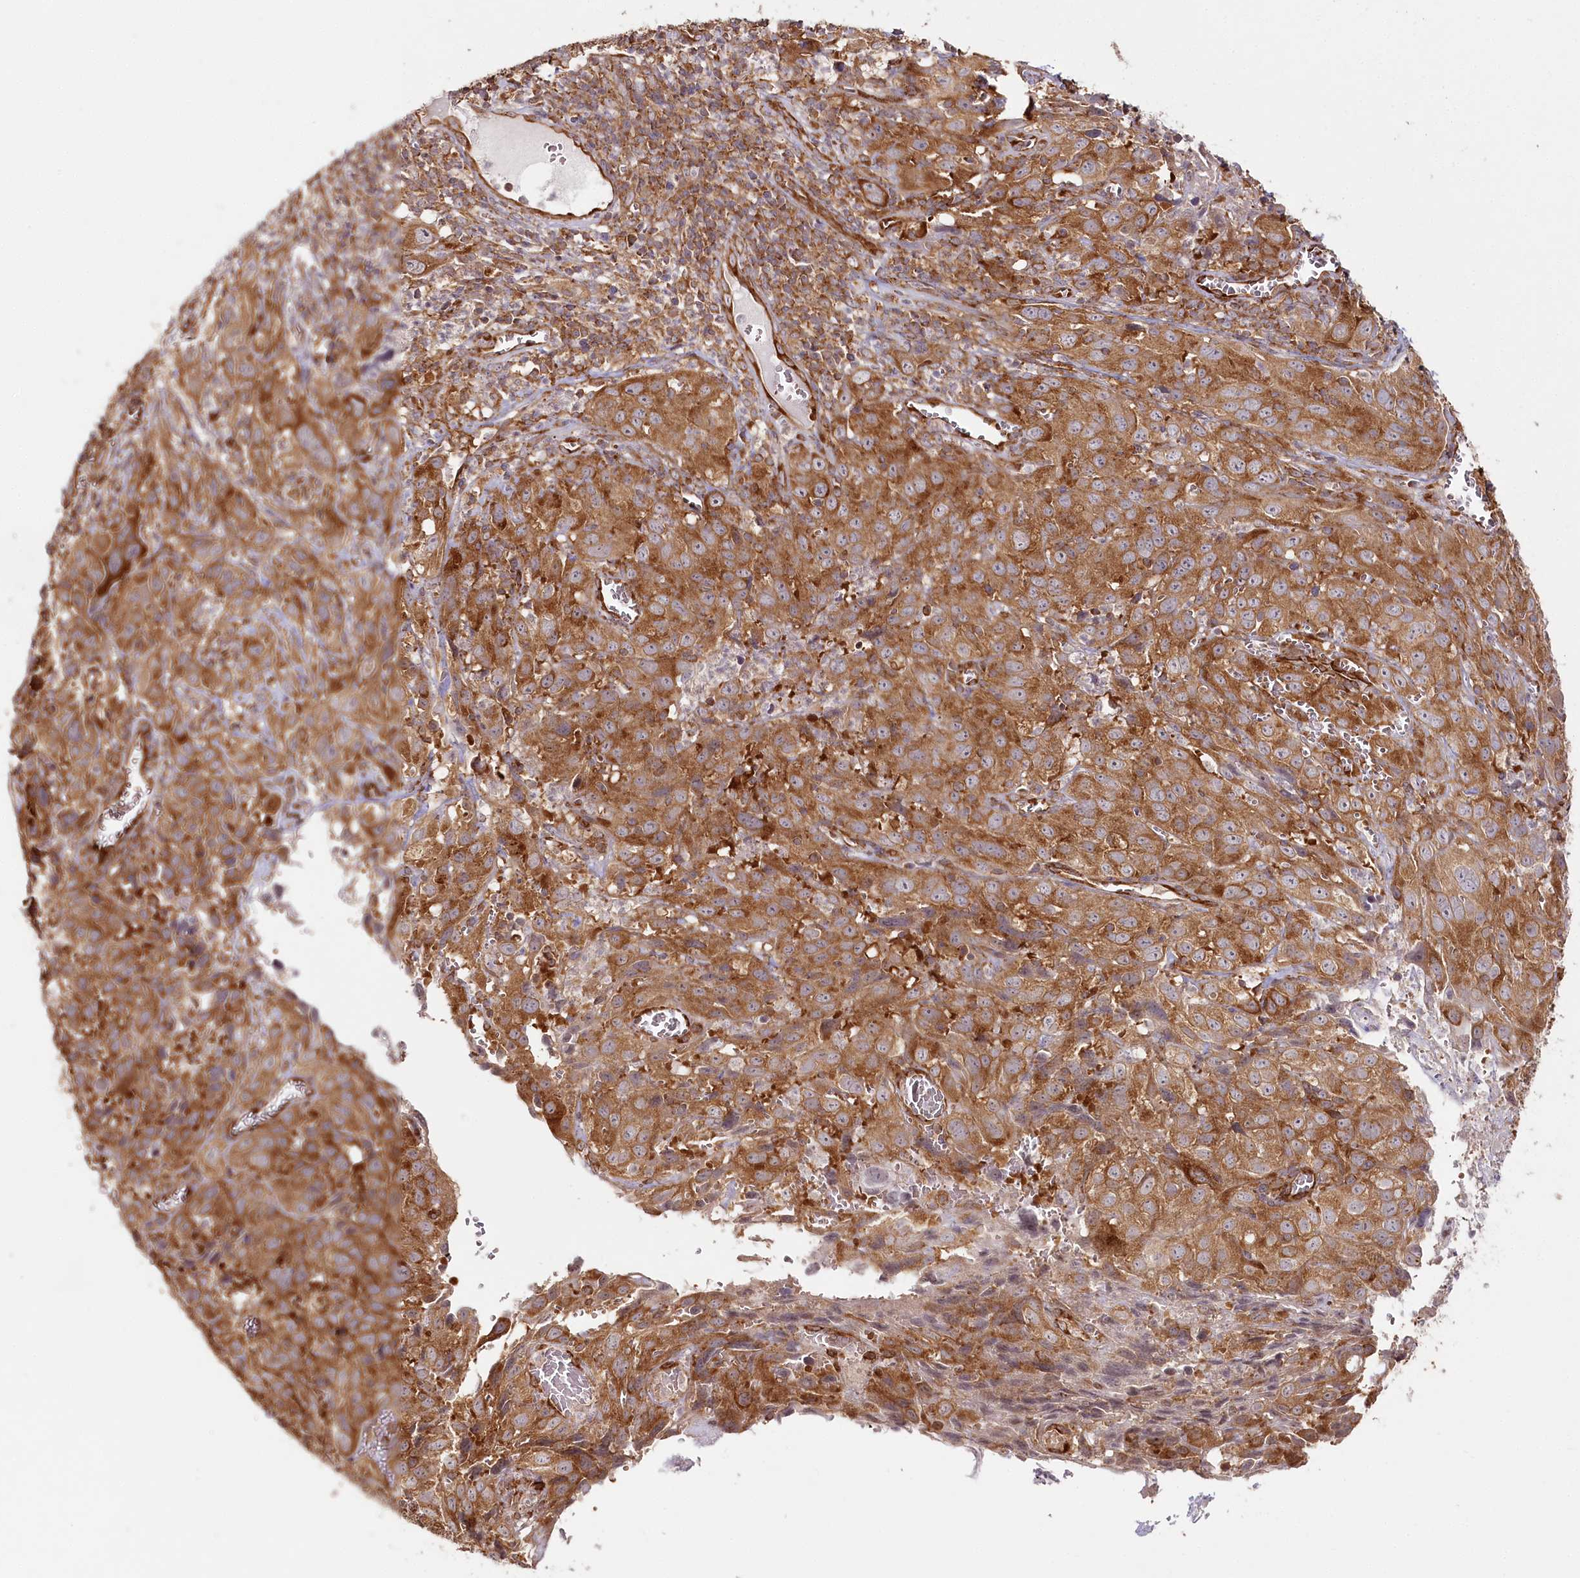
{"staining": {"intensity": "moderate", "quantity": ">75%", "location": "cytoplasmic/membranous"}, "tissue": "cervical cancer", "cell_type": "Tumor cells", "image_type": "cancer", "snomed": [{"axis": "morphology", "description": "Squamous cell carcinoma, NOS"}, {"axis": "topography", "description": "Cervix"}], "caption": "Brown immunohistochemical staining in human cervical cancer displays moderate cytoplasmic/membranous positivity in approximately >75% of tumor cells.", "gene": "OTUD4", "patient": {"sex": "female", "age": 32}}